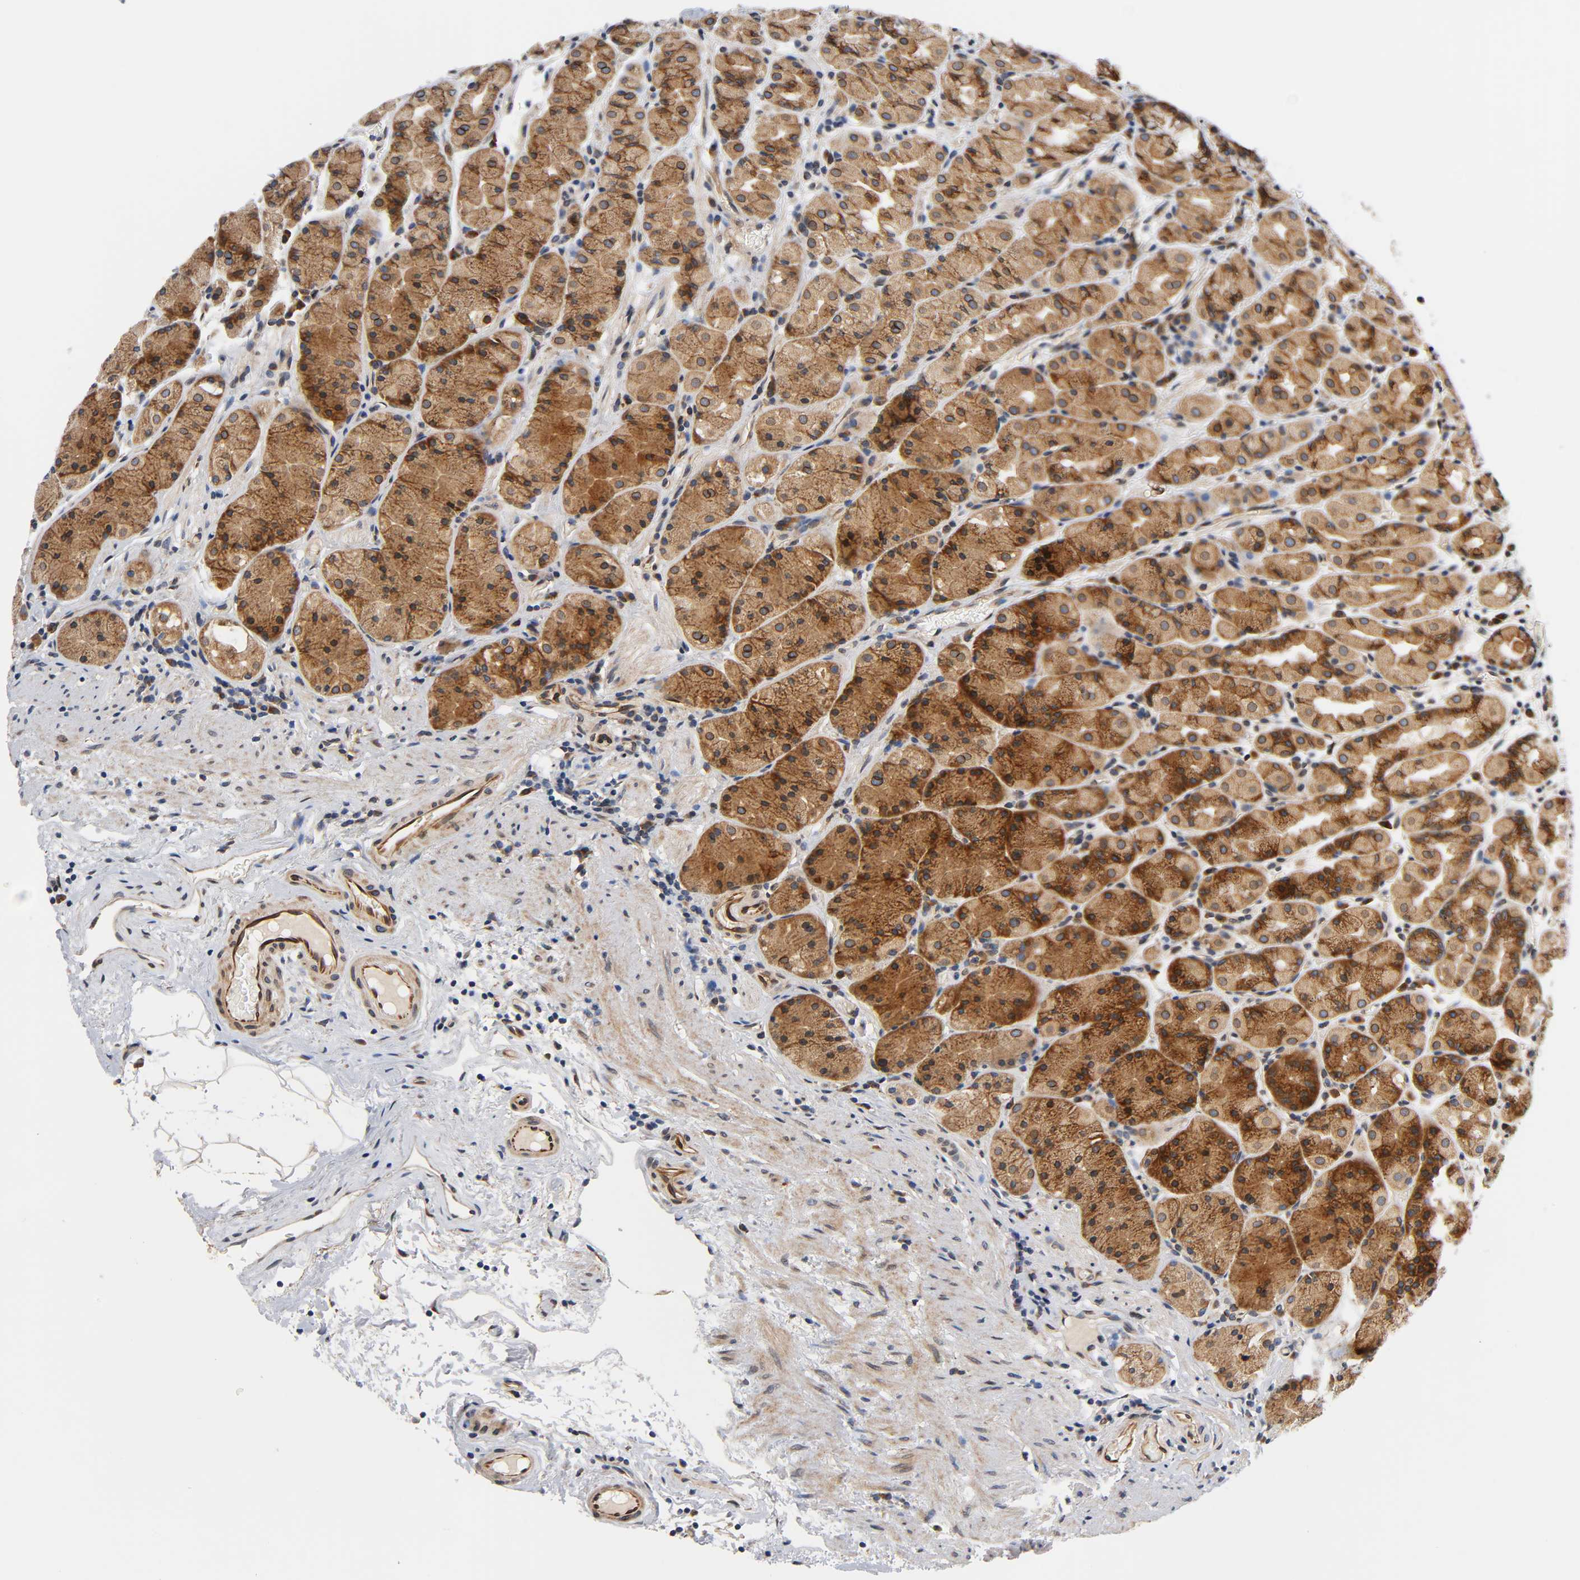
{"staining": {"intensity": "strong", "quantity": "25%-75%", "location": "cytoplasmic/membranous"}, "tissue": "stomach", "cell_type": "Glandular cells", "image_type": "normal", "snomed": [{"axis": "morphology", "description": "Normal tissue, NOS"}, {"axis": "topography", "description": "Stomach, lower"}], "caption": "The immunohistochemical stain shows strong cytoplasmic/membranous positivity in glandular cells of normal stomach. The protein is shown in brown color, while the nuclei are stained blue.", "gene": "ASB6", "patient": {"sex": "male", "age": 56}}